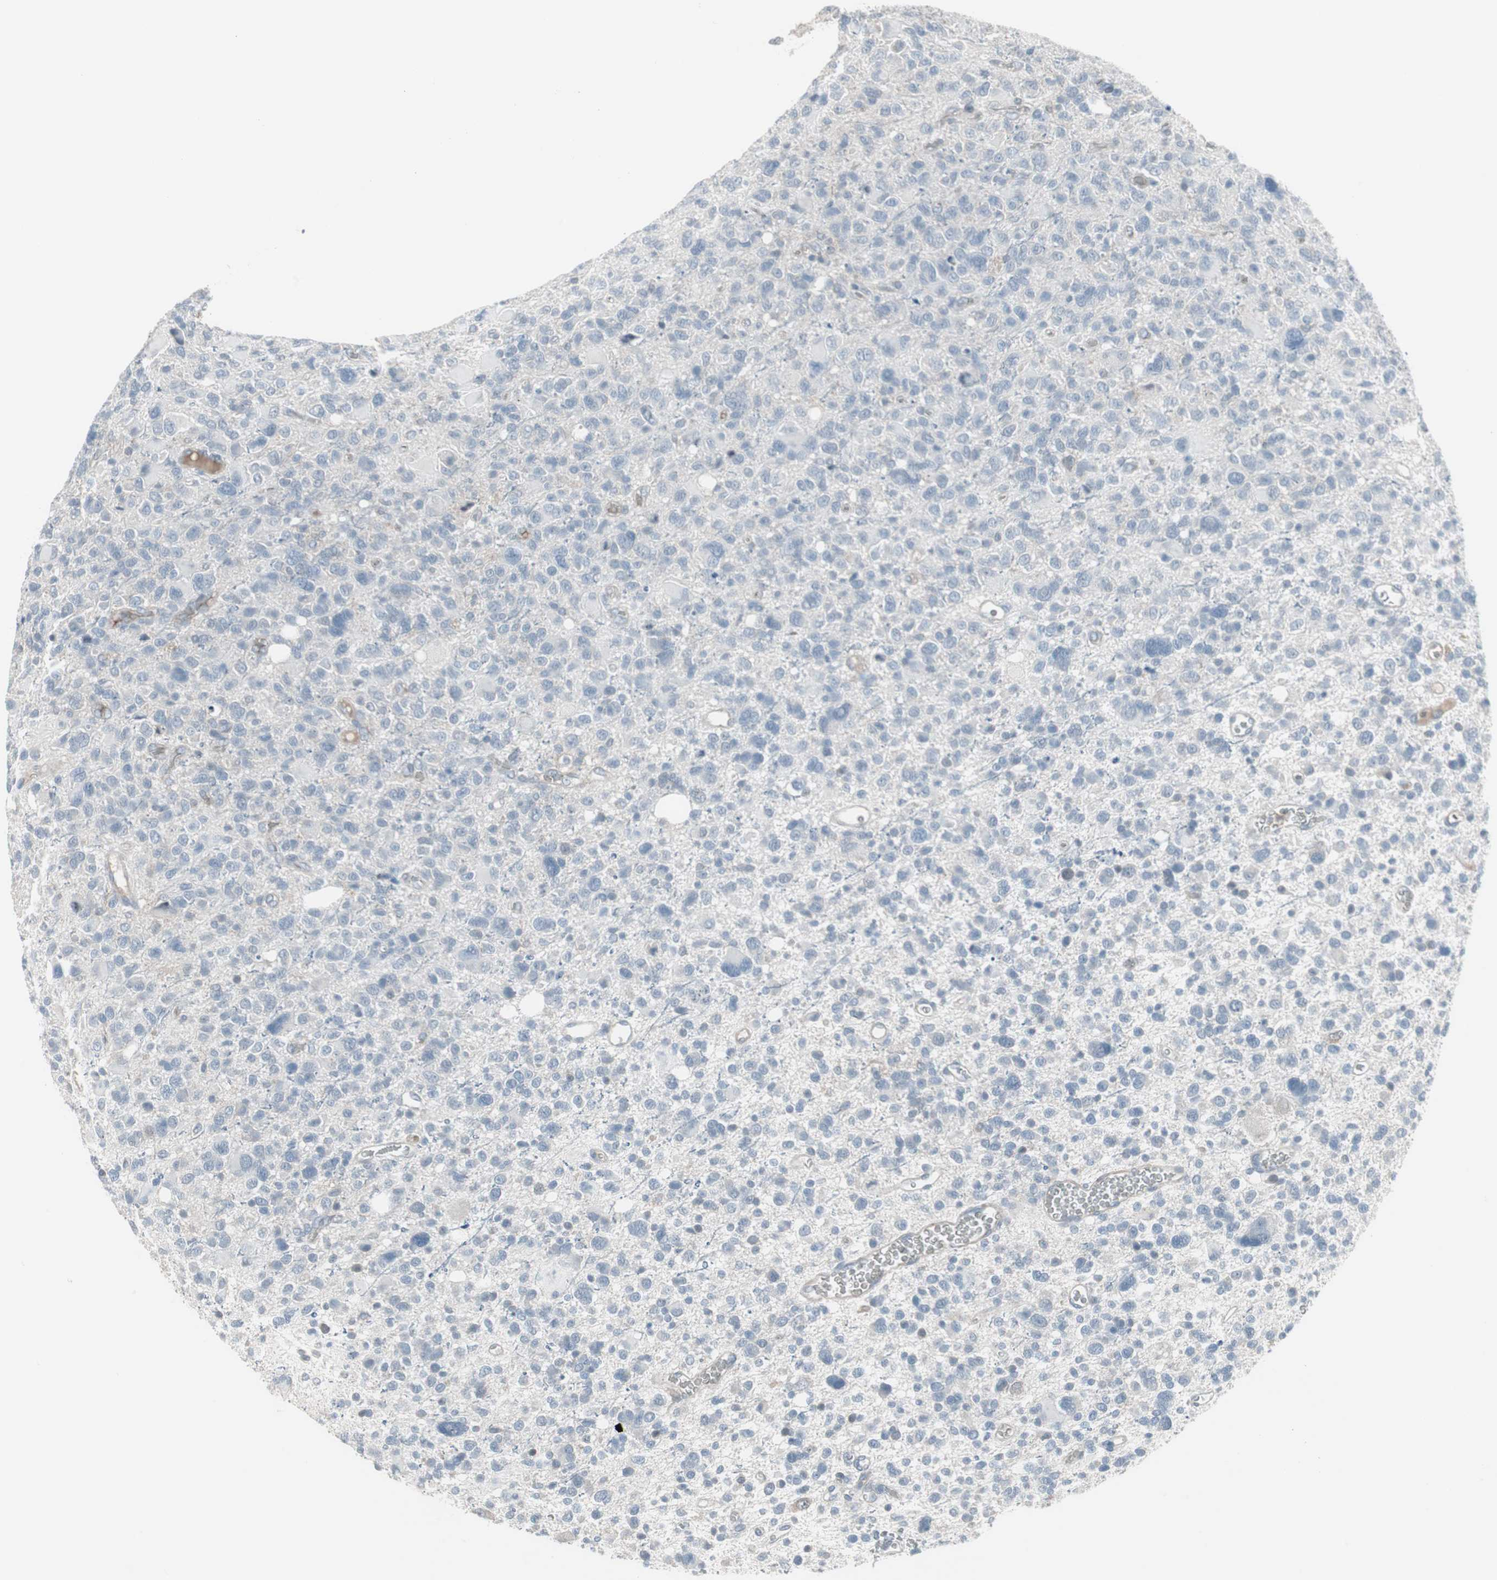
{"staining": {"intensity": "weak", "quantity": "<25%", "location": "cytoplasmic/membranous"}, "tissue": "glioma", "cell_type": "Tumor cells", "image_type": "cancer", "snomed": [{"axis": "morphology", "description": "Glioma, malignant, High grade"}, {"axis": "topography", "description": "Brain"}], "caption": "The micrograph displays no significant expression in tumor cells of glioma.", "gene": "ZSCAN32", "patient": {"sex": "male", "age": 48}}